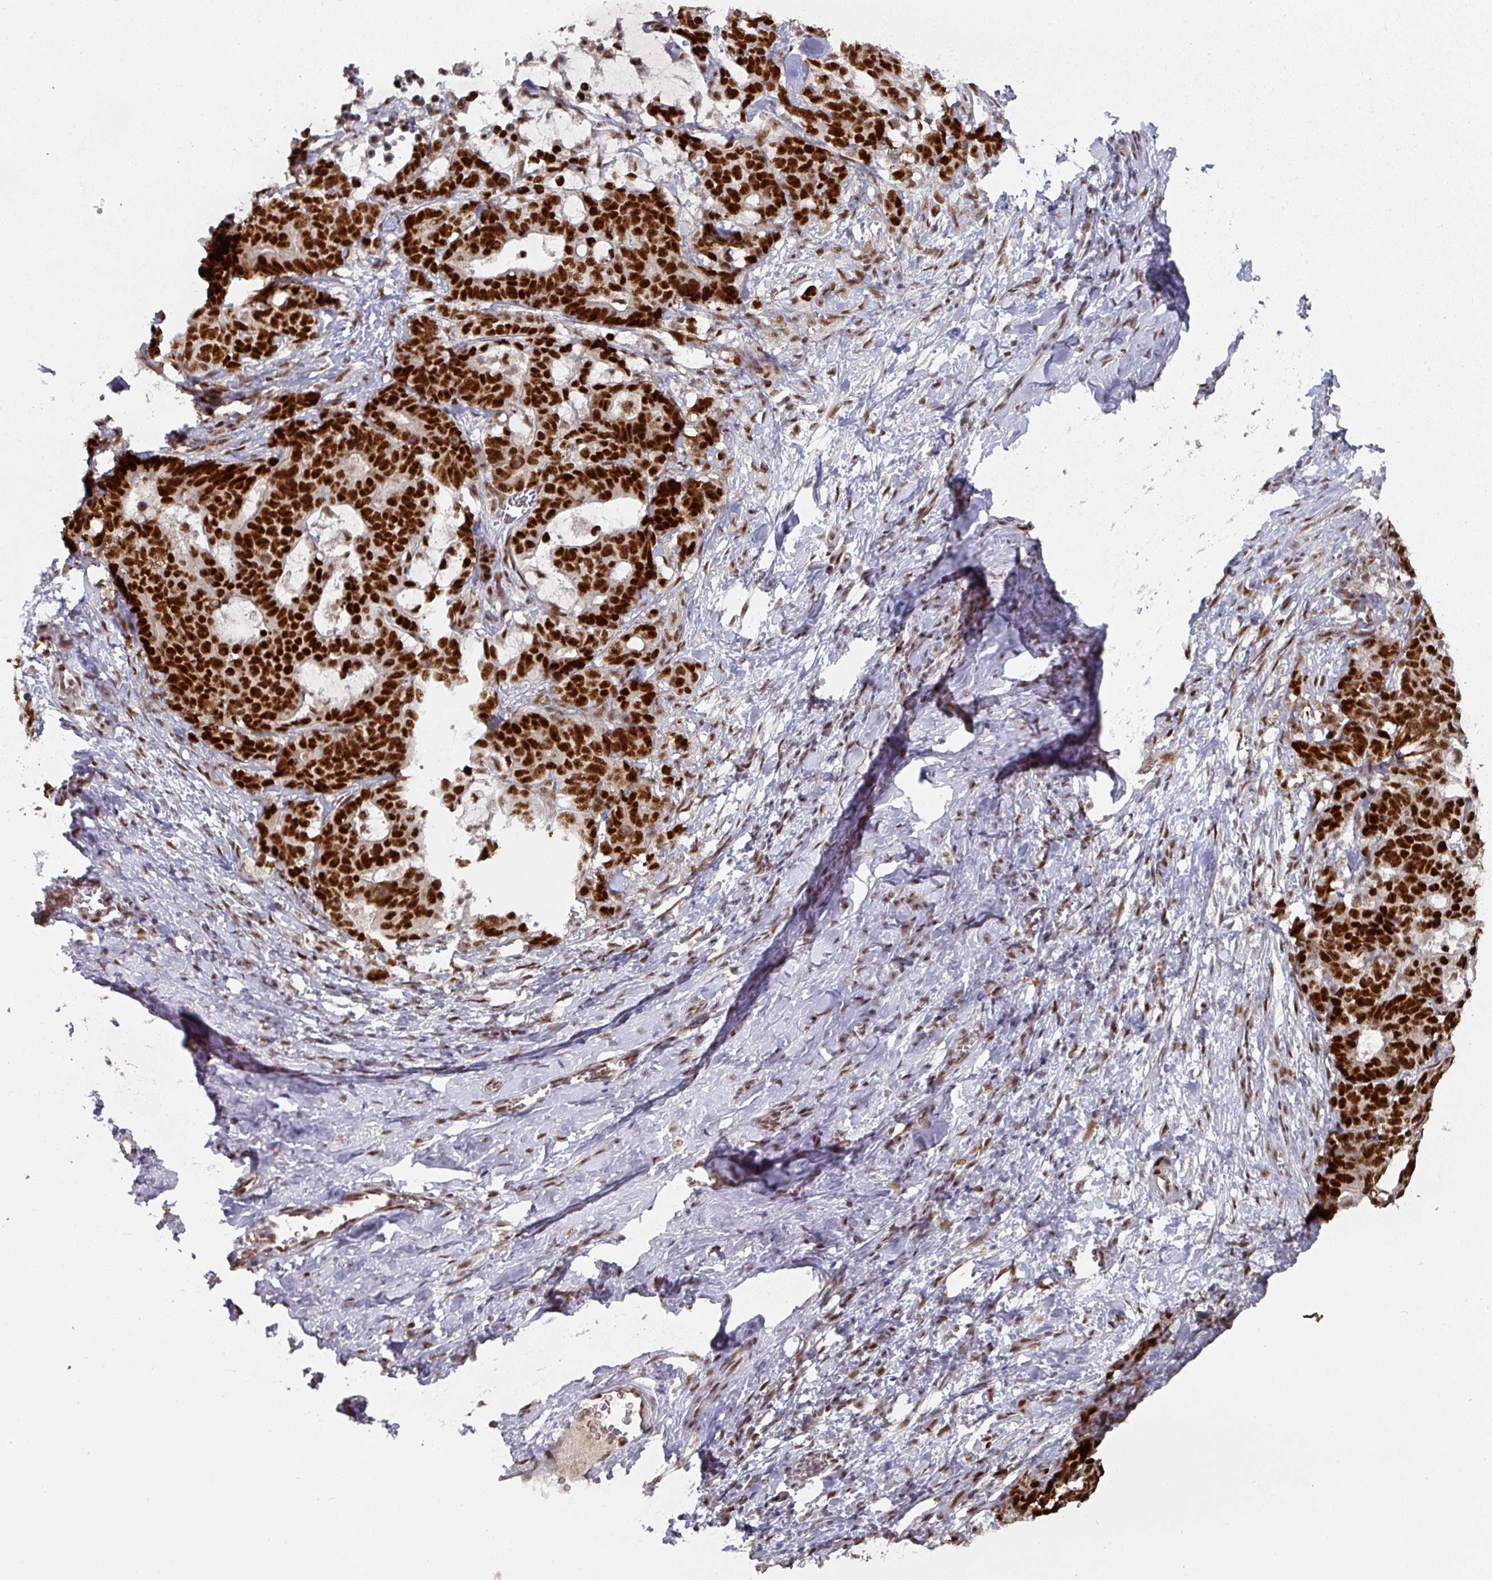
{"staining": {"intensity": "strong", "quantity": ">75%", "location": "nuclear"}, "tissue": "stomach cancer", "cell_type": "Tumor cells", "image_type": "cancer", "snomed": [{"axis": "morphology", "description": "Normal tissue, NOS"}, {"axis": "morphology", "description": "Adenocarcinoma, NOS"}, {"axis": "topography", "description": "Stomach"}], "caption": "Protein expression analysis of adenocarcinoma (stomach) demonstrates strong nuclear staining in approximately >75% of tumor cells.", "gene": "MEPCE", "patient": {"sex": "female", "age": 64}}